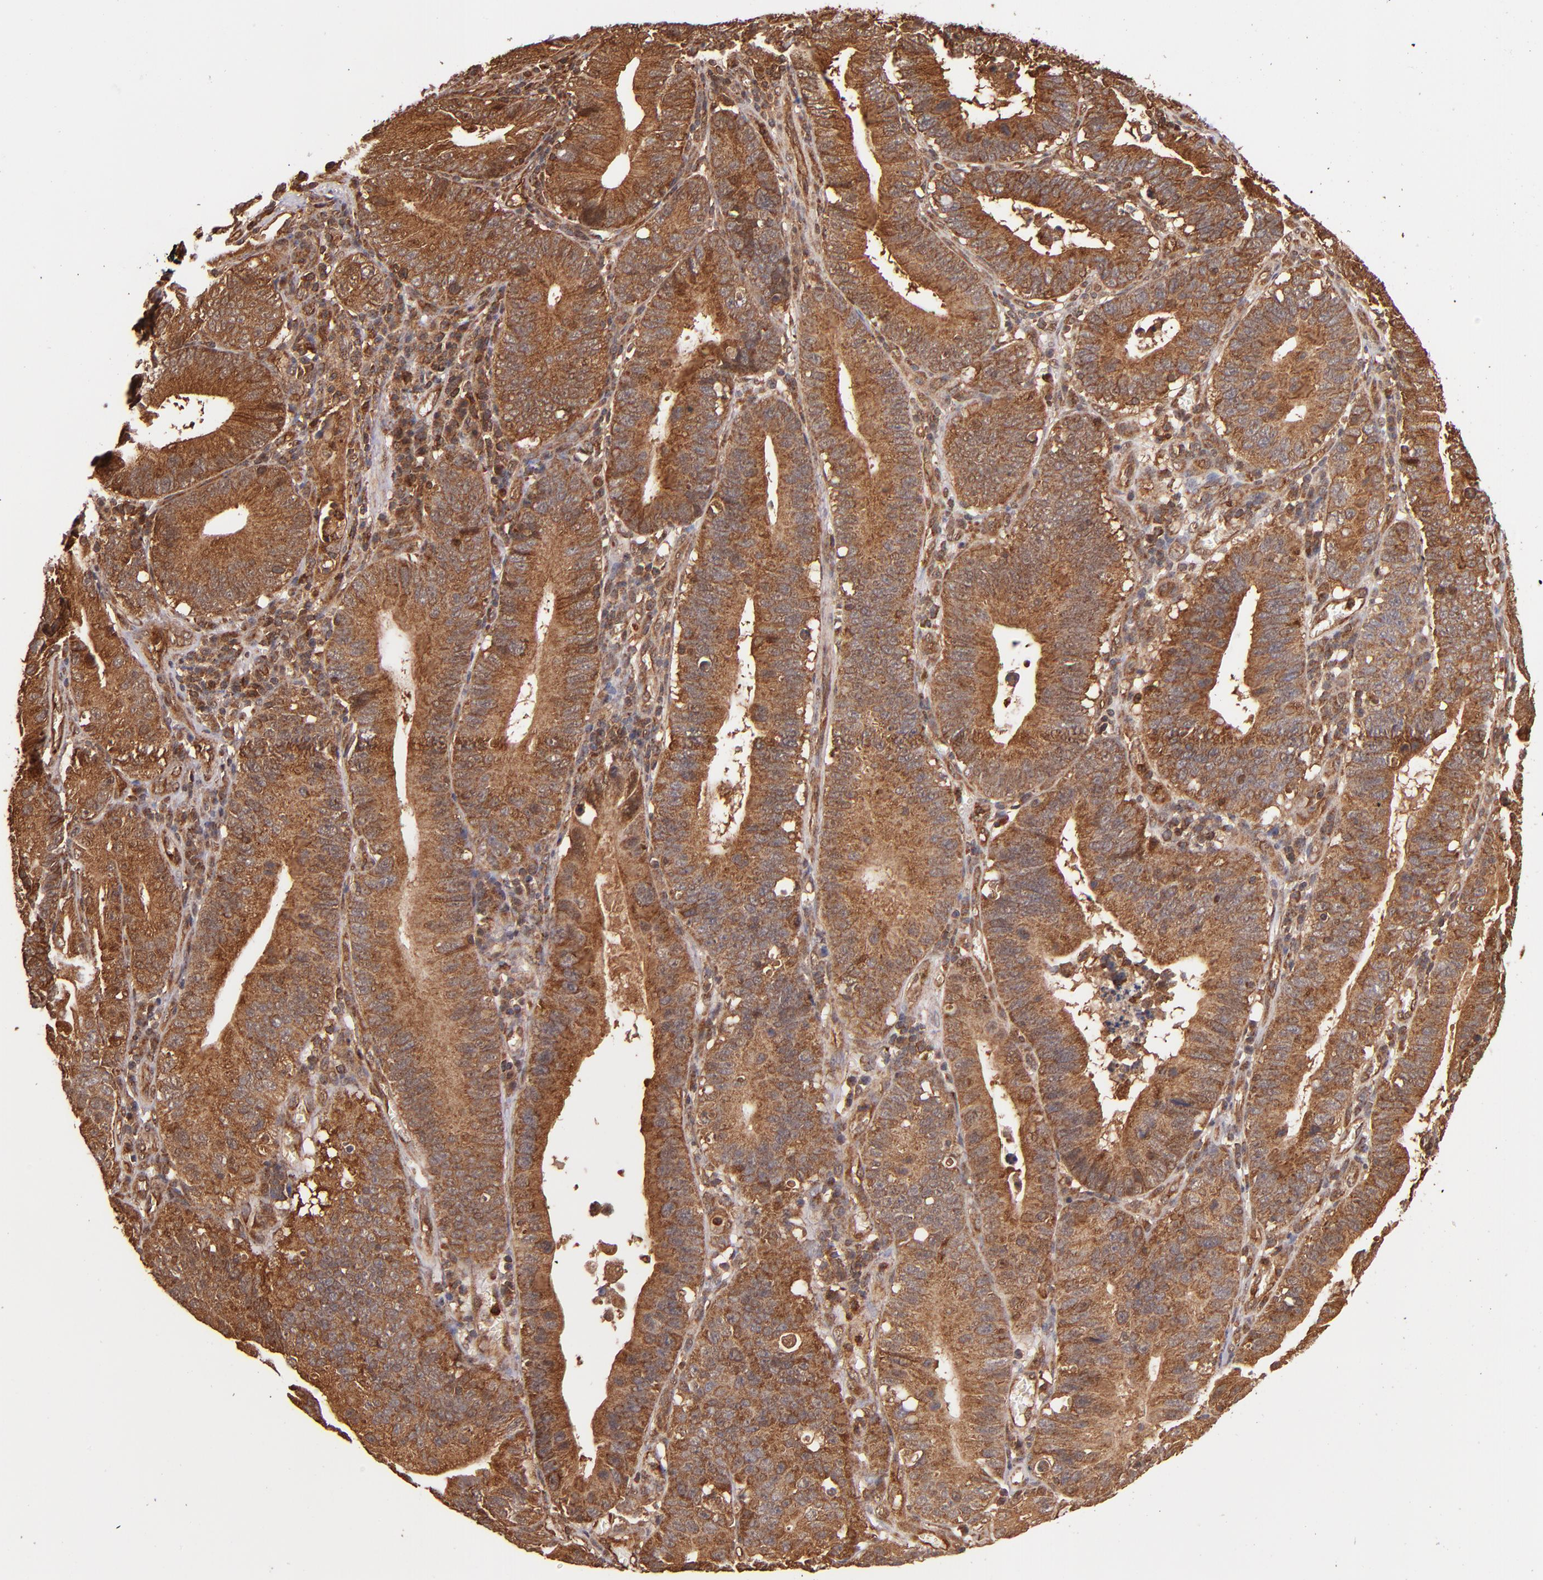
{"staining": {"intensity": "strong", "quantity": ">75%", "location": "cytoplasmic/membranous"}, "tissue": "stomach cancer", "cell_type": "Tumor cells", "image_type": "cancer", "snomed": [{"axis": "morphology", "description": "Adenocarcinoma, NOS"}, {"axis": "topography", "description": "Stomach"}, {"axis": "topography", "description": "Gastric cardia"}], "caption": "This is an image of IHC staining of stomach cancer (adenocarcinoma), which shows strong positivity in the cytoplasmic/membranous of tumor cells.", "gene": "STX8", "patient": {"sex": "male", "age": 59}}